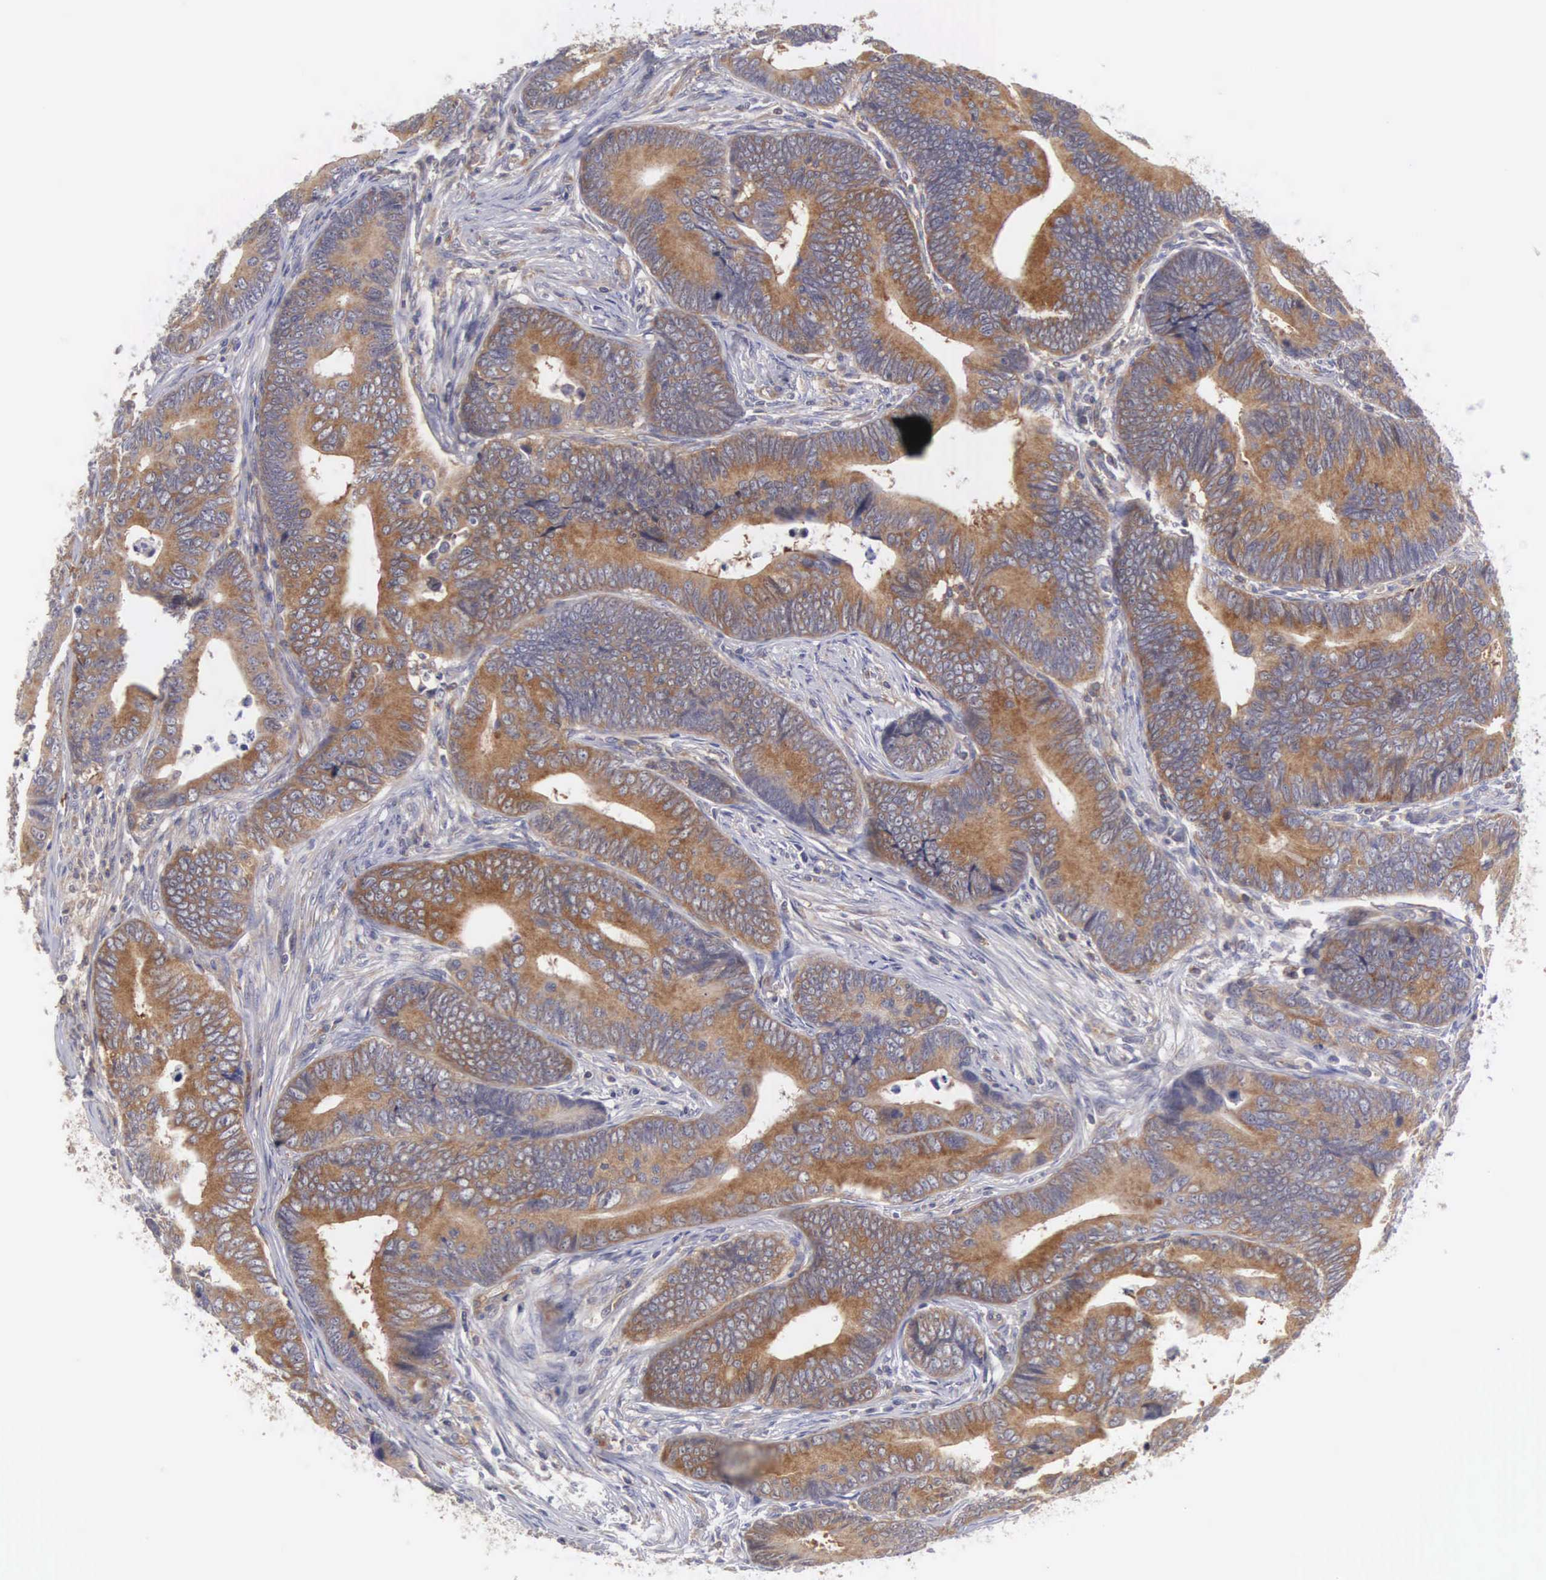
{"staining": {"intensity": "moderate", "quantity": ">75%", "location": "cytoplasmic/membranous"}, "tissue": "colorectal cancer", "cell_type": "Tumor cells", "image_type": "cancer", "snomed": [{"axis": "morphology", "description": "Adenocarcinoma, NOS"}, {"axis": "topography", "description": "Colon"}], "caption": "Colorectal adenocarcinoma stained with immunohistochemistry reveals moderate cytoplasmic/membranous positivity in about >75% of tumor cells.", "gene": "GRIPAP1", "patient": {"sex": "female", "age": 78}}